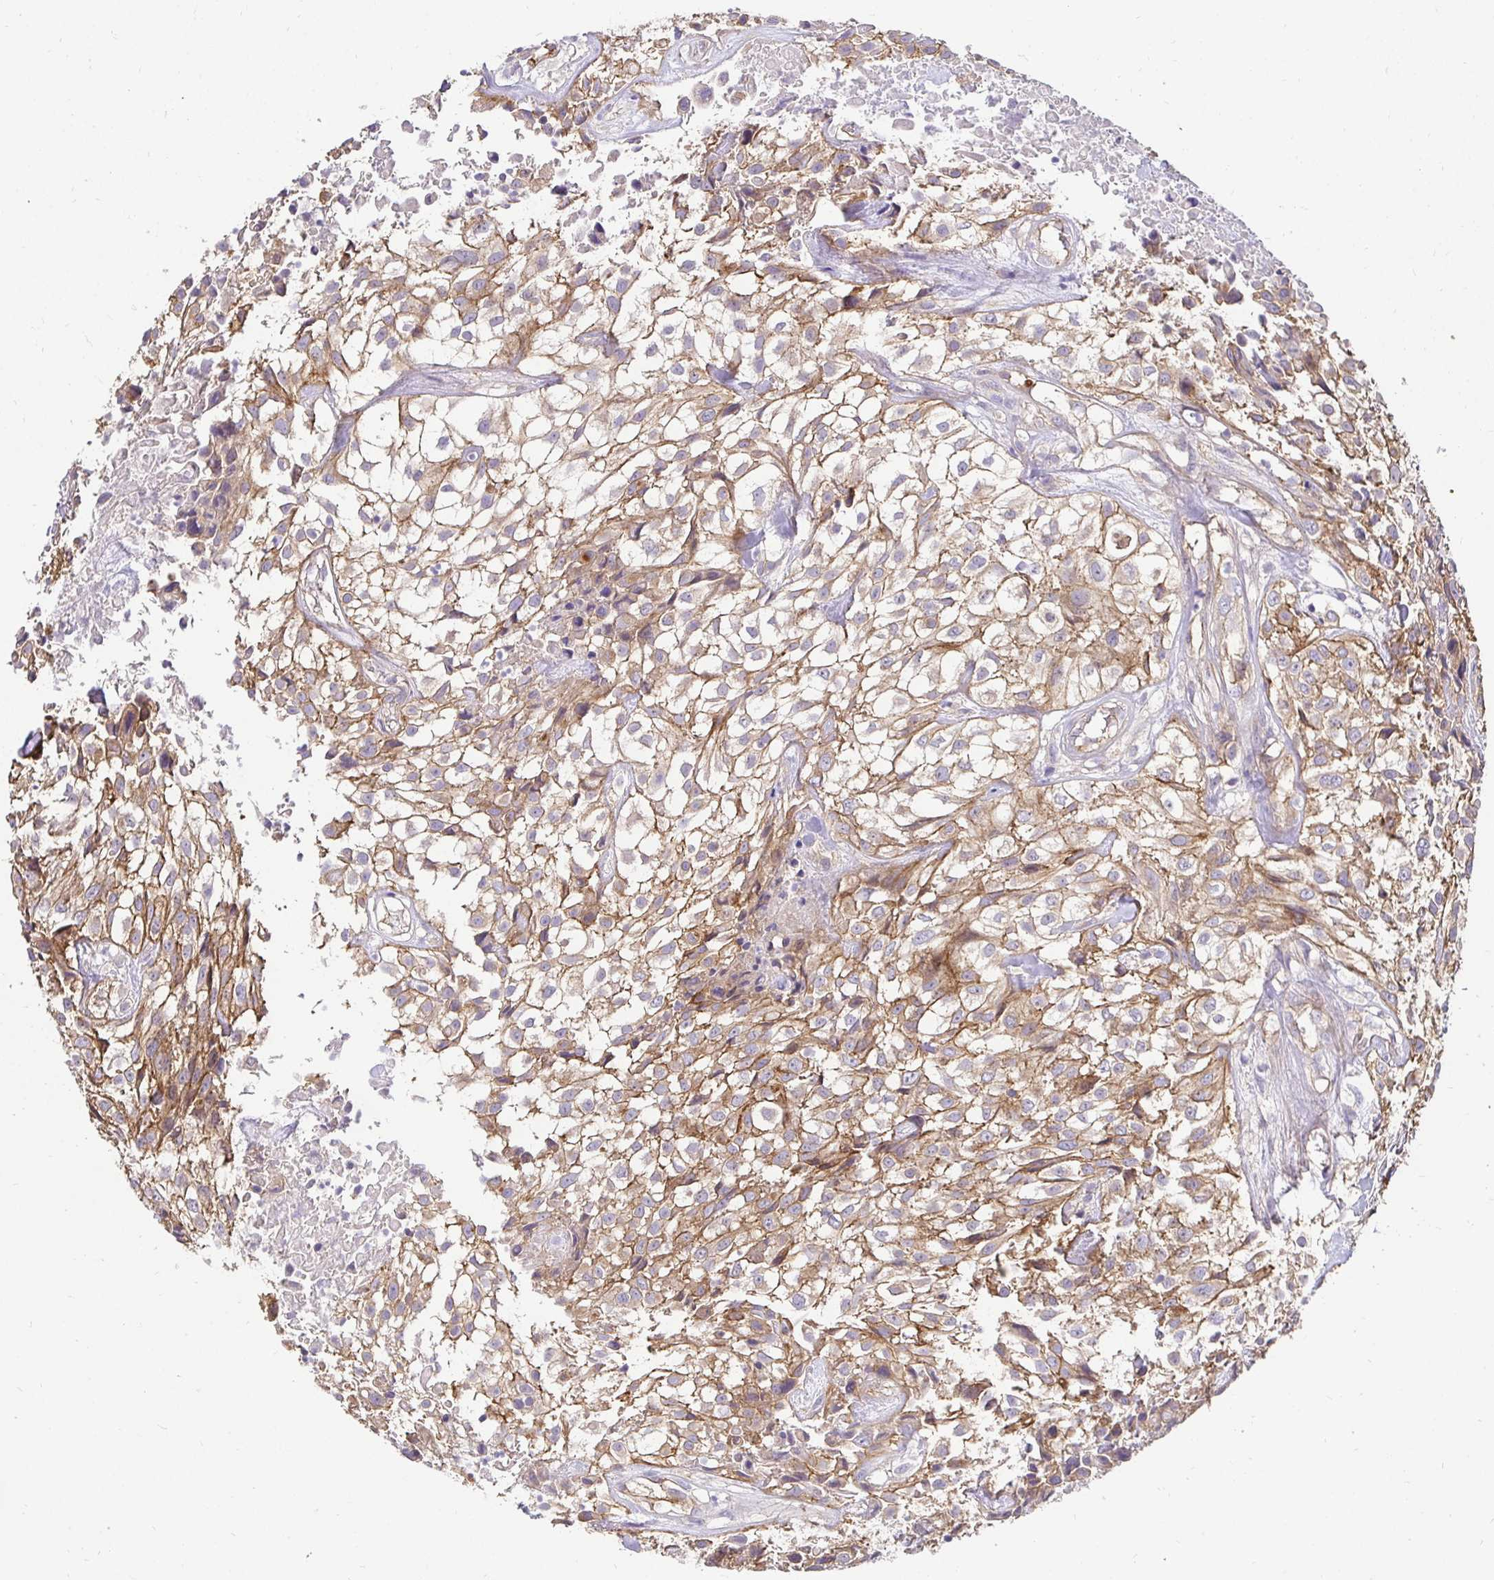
{"staining": {"intensity": "moderate", "quantity": ">75%", "location": "cytoplasmic/membranous"}, "tissue": "urothelial cancer", "cell_type": "Tumor cells", "image_type": "cancer", "snomed": [{"axis": "morphology", "description": "Urothelial carcinoma, High grade"}, {"axis": "topography", "description": "Urinary bladder"}], "caption": "High-grade urothelial carcinoma stained with a brown dye shows moderate cytoplasmic/membranous positive expression in approximately >75% of tumor cells.", "gene": "SLC9A1", "patient": {"sex": "male", "age": 56}}